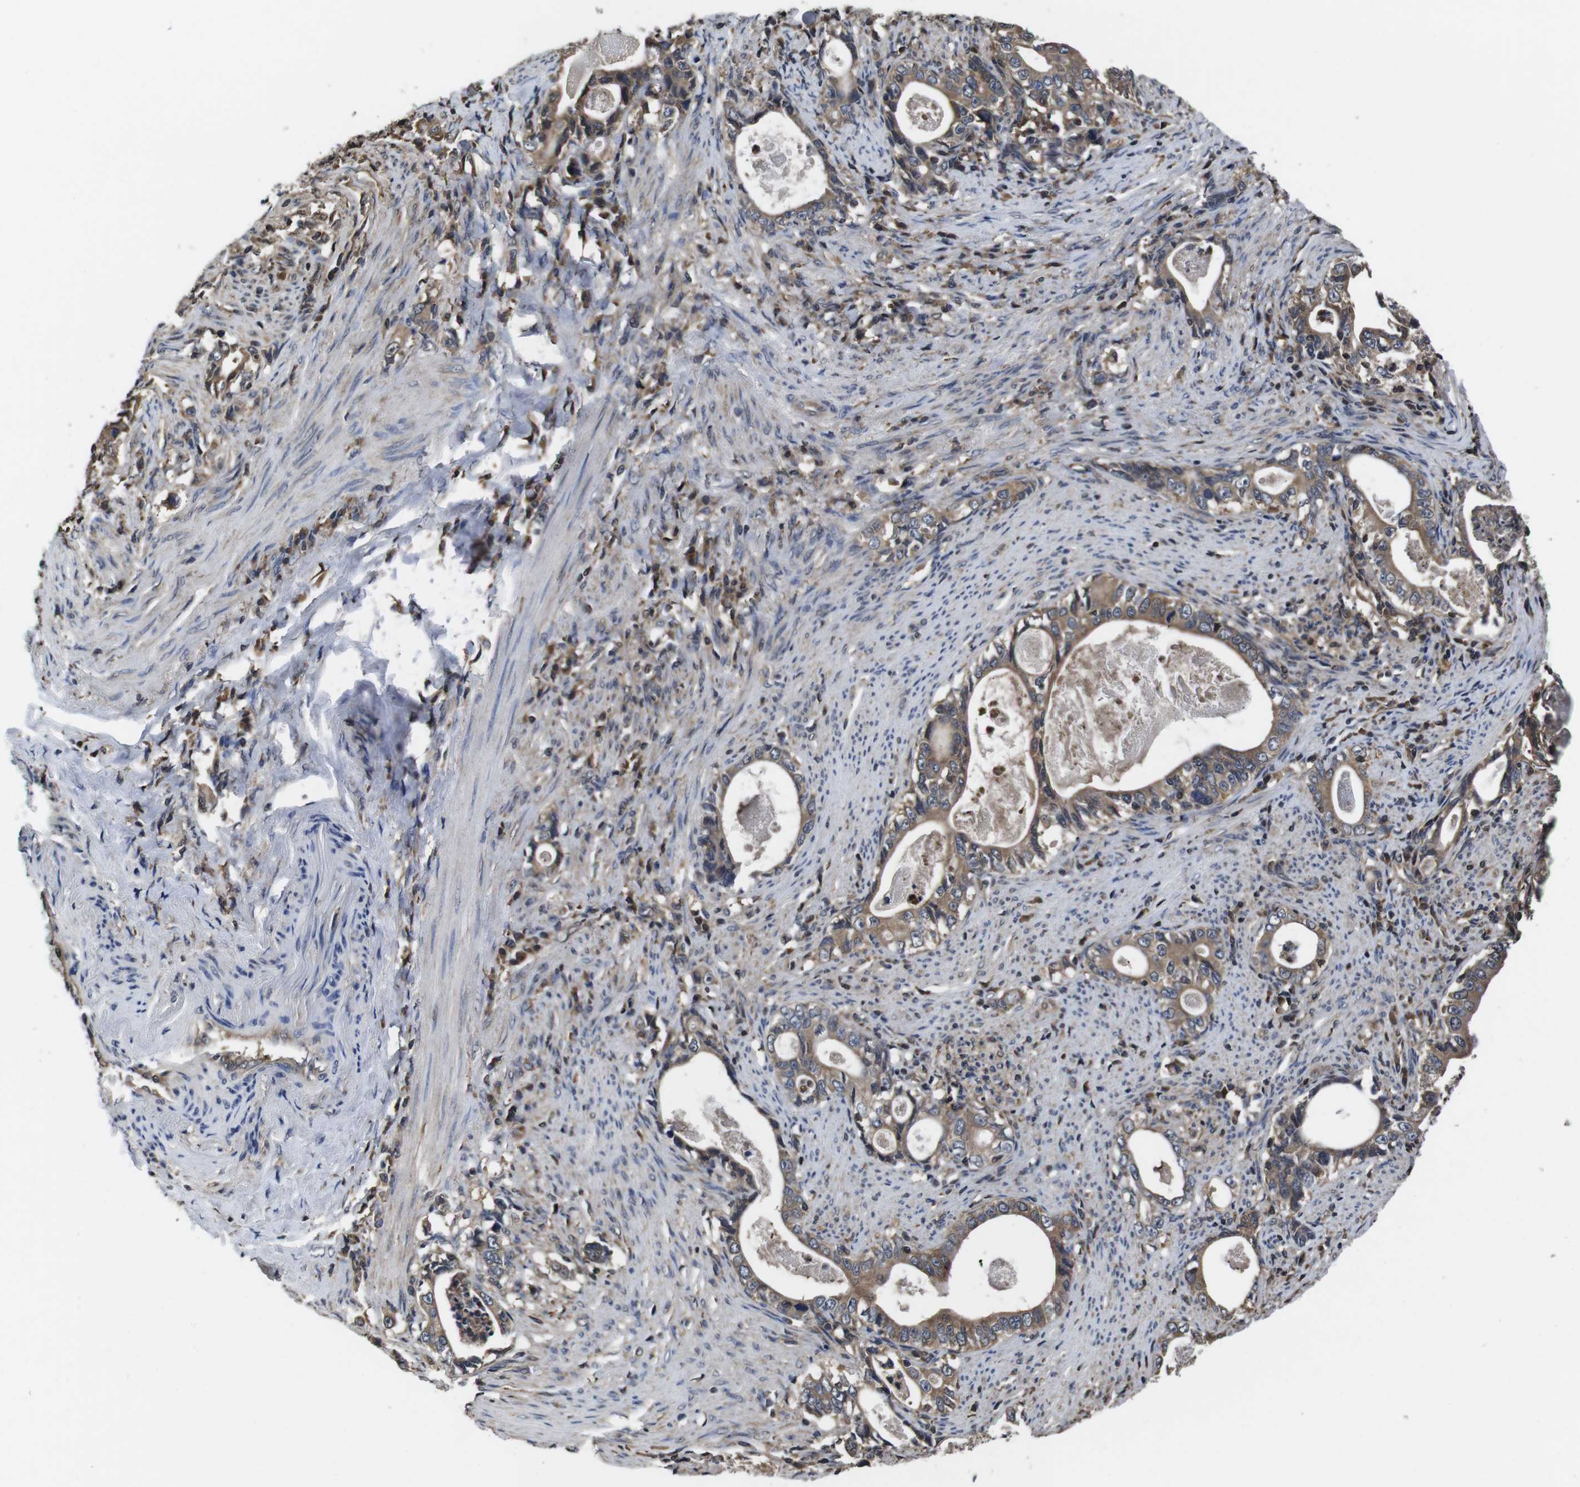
{"staining": {"intensity": "moderate", "quantity": ">75%", "location": "cytoplasmic/membranous"}, "tissue": "stomach cancer", "cell_type": "Tumor cells", "image_type": "cancer", "snomed": [{"axis": "morphology", "description": "Adenocarcinoma, NOS"}, {"axis": "topography", "description": "Stomach, lower"}], "caption": "Immunohistochemistry photomicrograph of adenocarcinoma (stomach) stained for a protein (brown), which reveals medium levels of moderate cytoplasmic/membranous positivity in about >75% of tumor cells.", "gene": "CXCL11", "patient": {"sex": "female", "age": 72}}